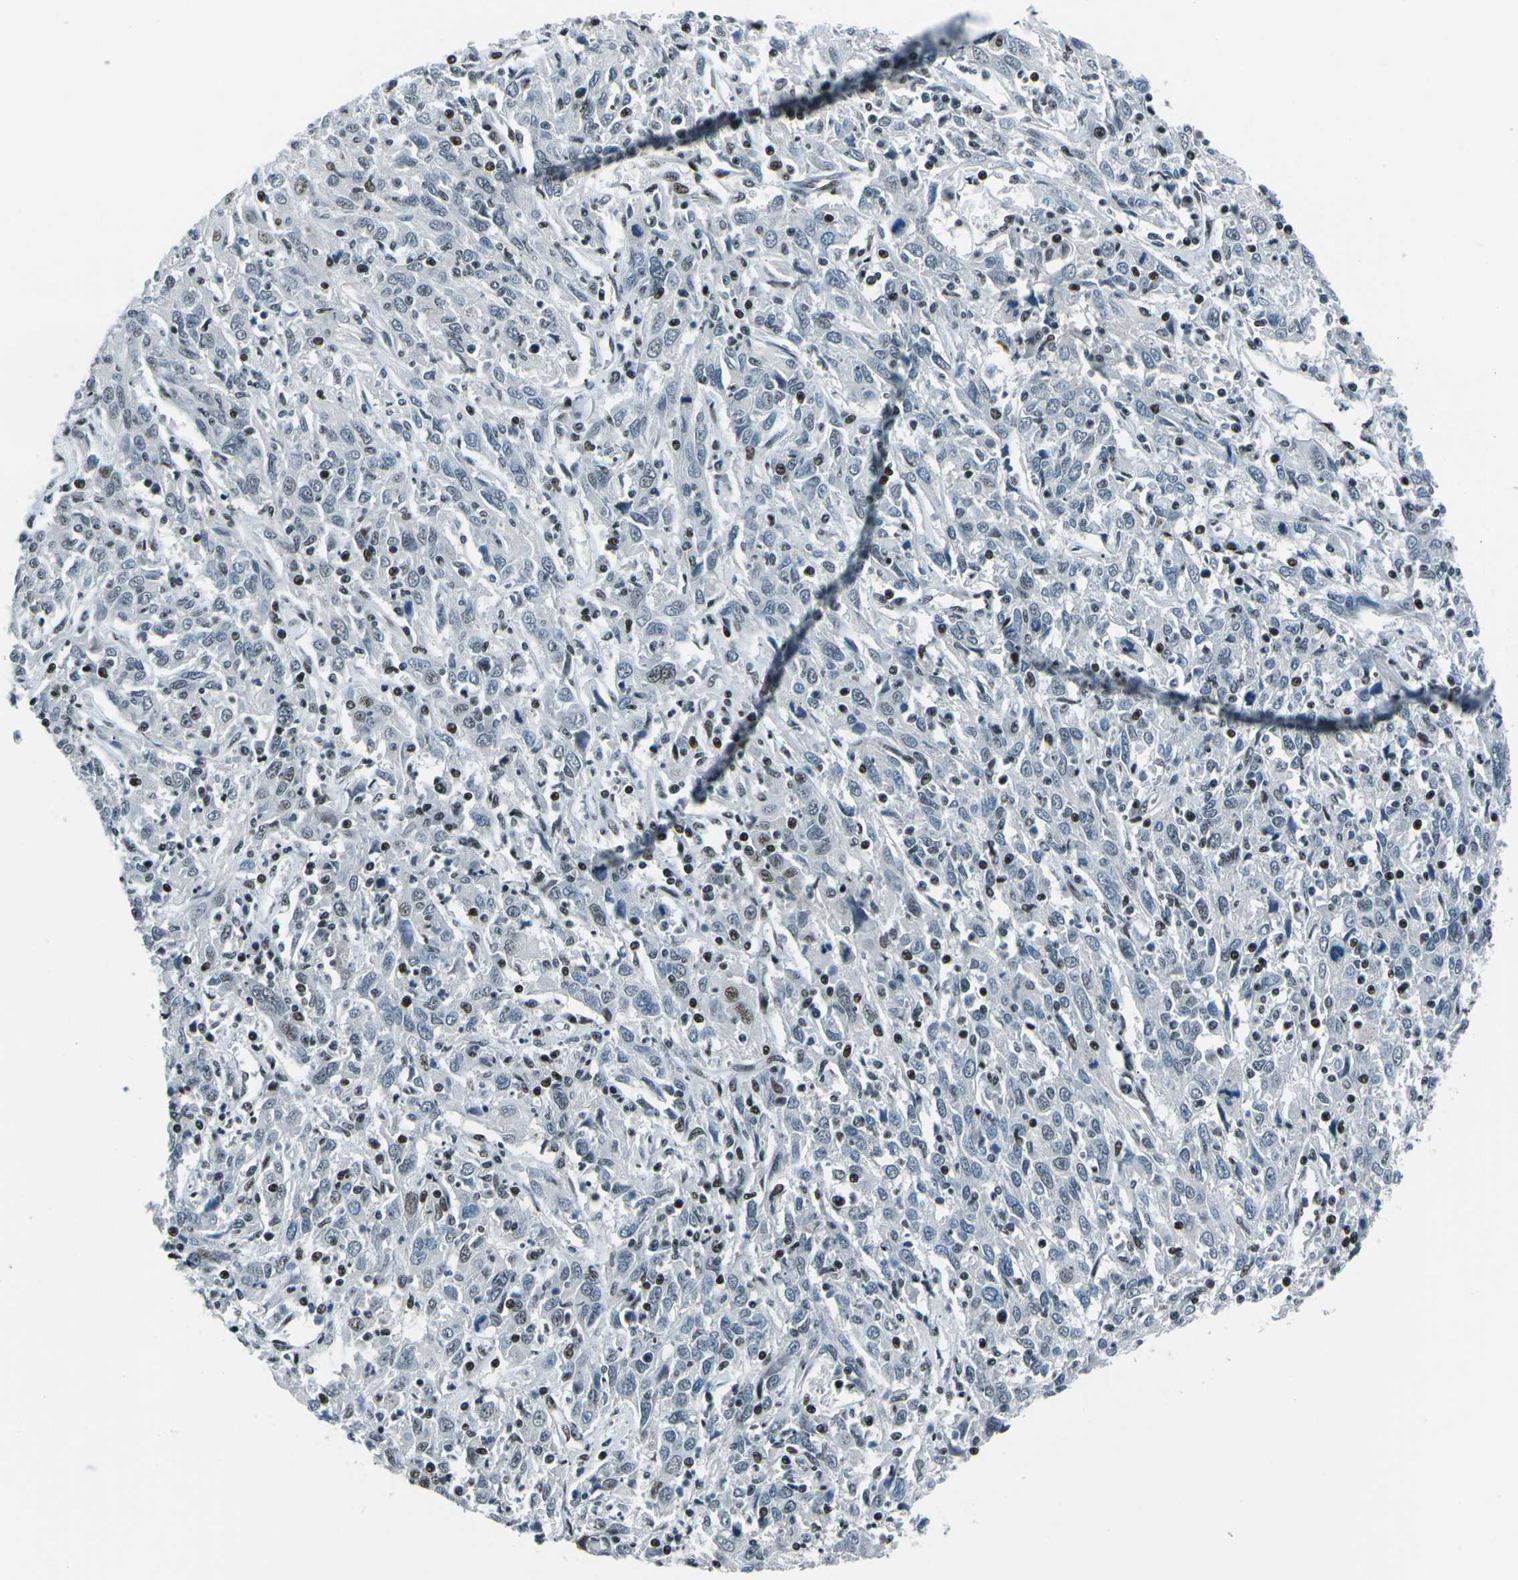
{"staining": {"intensity": "negative", "quantity": "none", "location": "none"}, "tissue": "cervical cancer", "cell_type": "Tumor cells", "image_type": "cancer", "snomed": [{"axis": "morphology", "description": "Squamous cell carcinoma, NOS"}, {"axis": "topography", "description": "Cervix"}], "caption": "DAB (3,3'-diaminobenzidine) immunohistochemical staining of cervical squamous cell carcinoma displays no significant positivity in tumor cells.", "gene": "RBL2", "patient": {"sex": "female", "age": 46}}